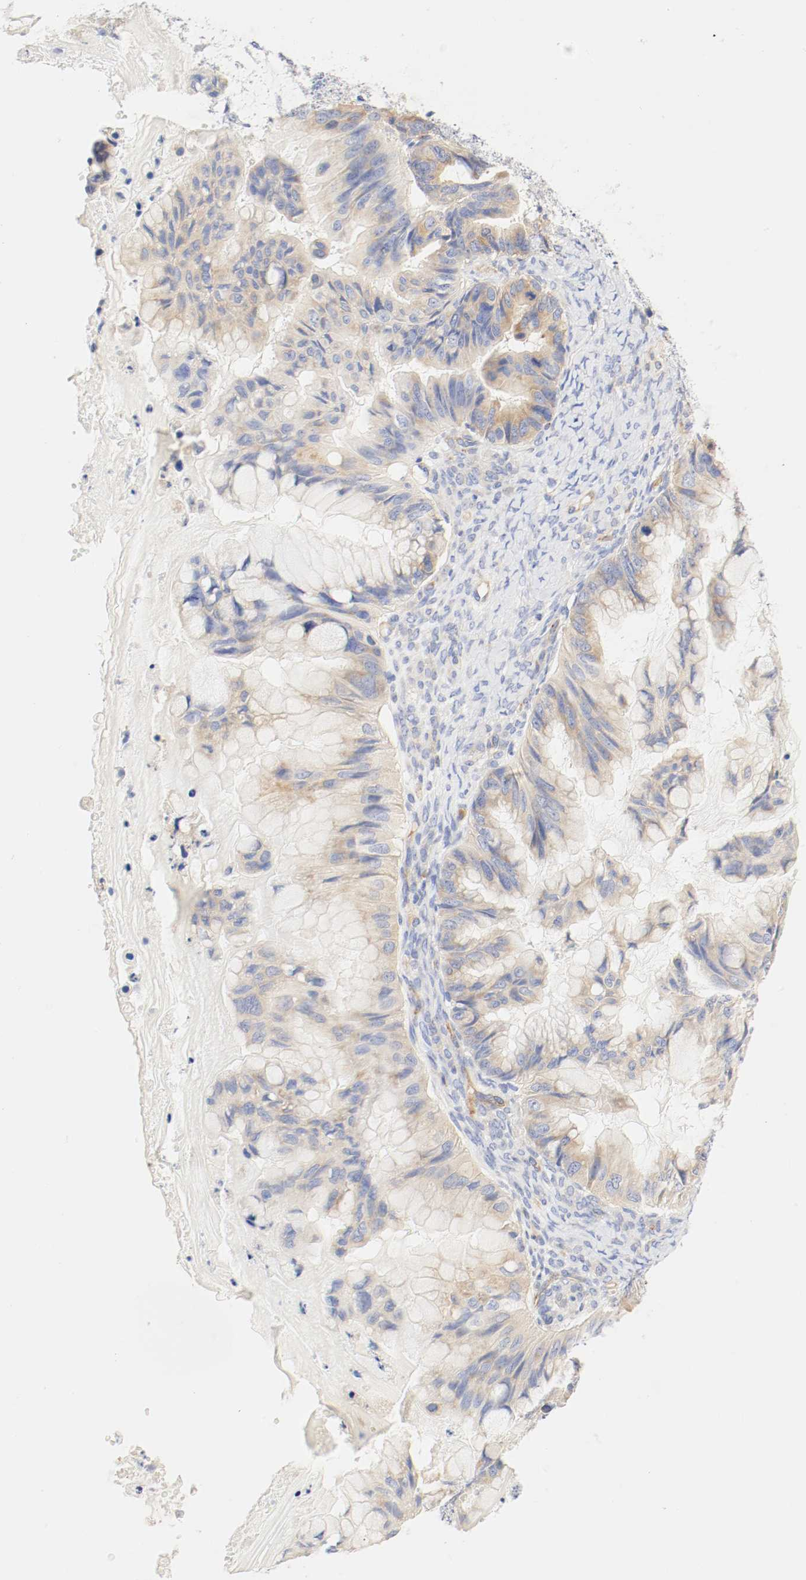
{"staining": {"intensity": "moderate", "quantity": ">75%", "location": "cytoplasmic/membranous"}, "tissue": "ovarian cancer", "cell_type": "Tumor cells", "image_type": "cancer", "snomed": [{"axis": "morphology", "description": "Cystadenocarcinoma, mucinous, NOS"}, {"axis": "topography", "description": "Ovary"}], "caption": "The immunohistochemical stain labels moderate cytoplasmic/membranous positivity in tumor cells of ovarian cancer (mucinous cystadenocarcinoma) tissue.", "gene": "GIT1", "patient": {"sex": "female", "age": 36}}